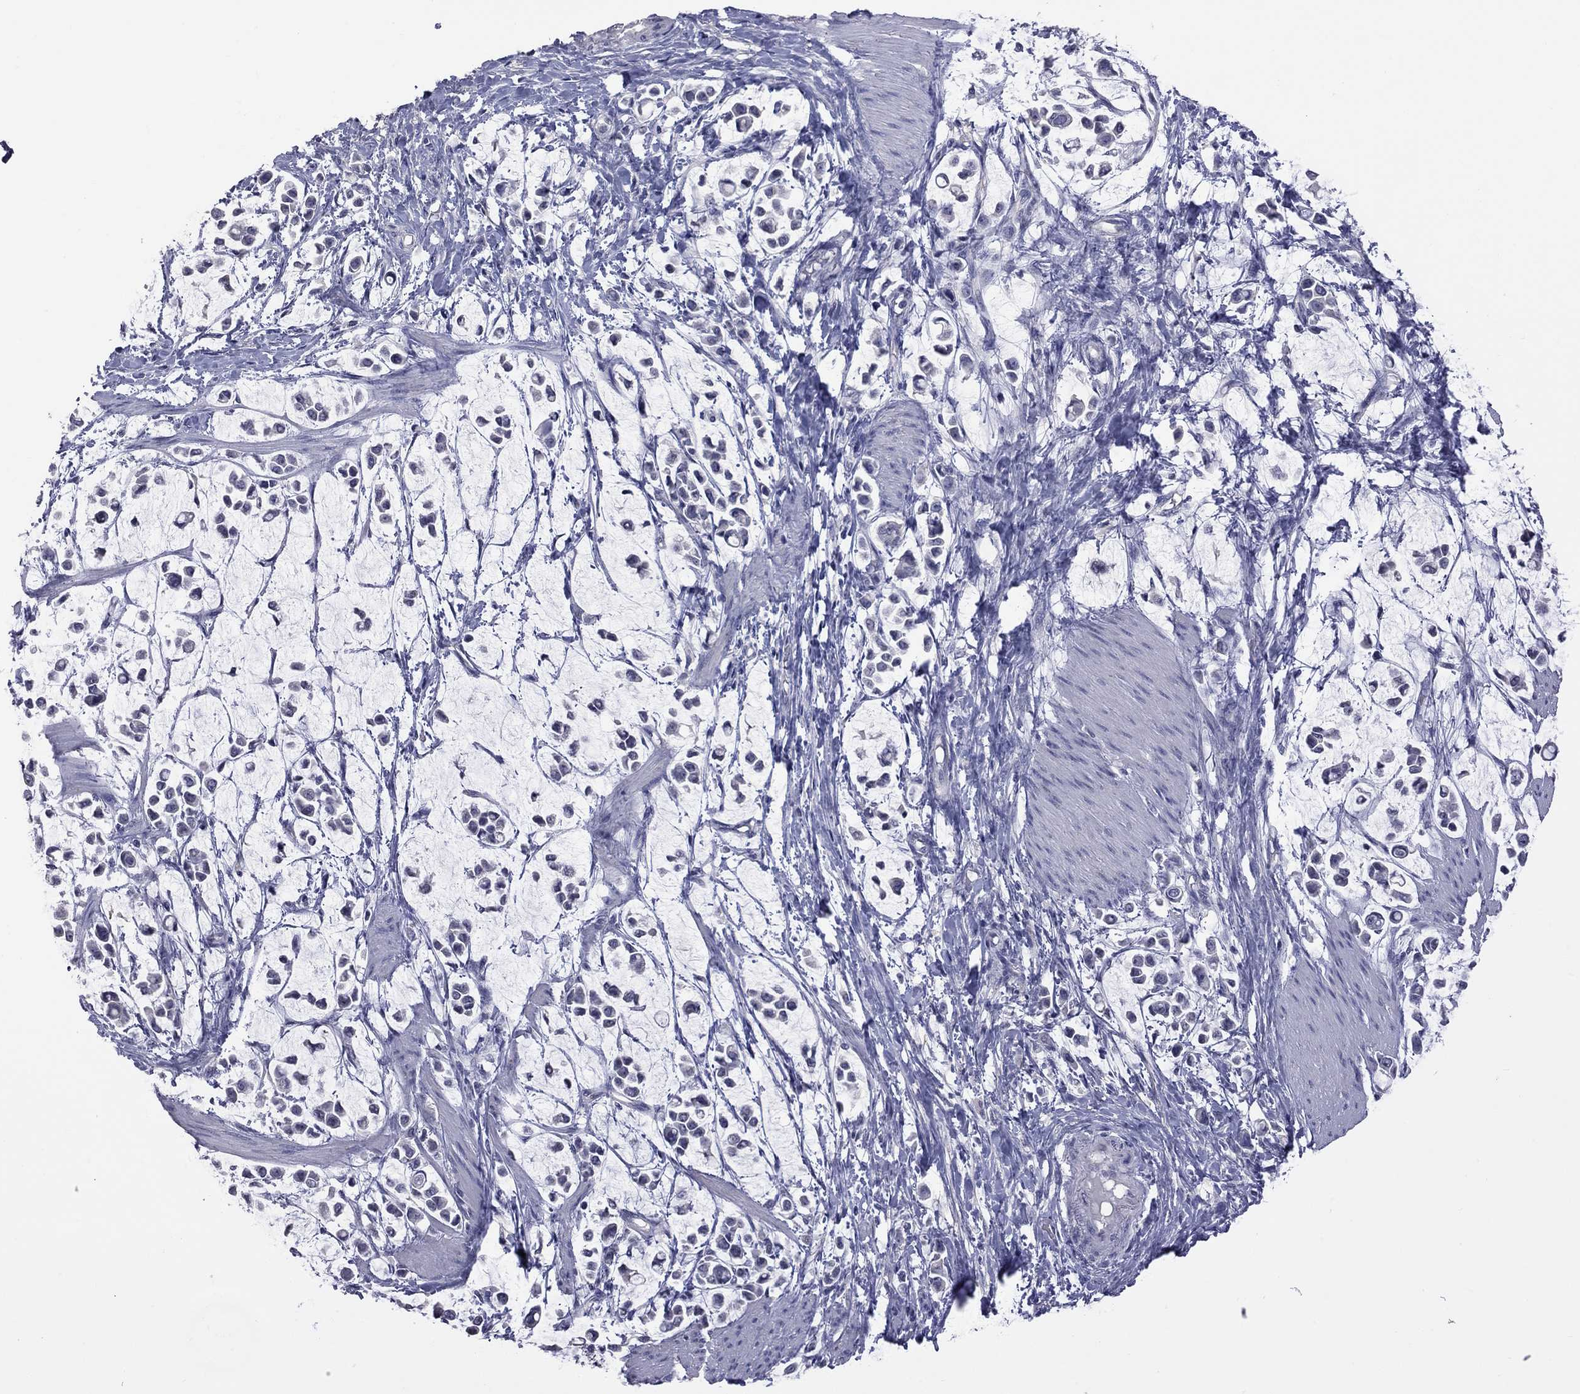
{"staining": {"intensity": "negative", "quantity": "none", "location": "none"}, "tissue": "stomach cancer", "cell_type": "Tumor cells", "image_type": "cancer", "snomed": [{"axis": "morphology", "description": "Adenocarcinoma, NOS"}, {"axis": "topography", "description": "Stomach"}], "caption": "Immunohistochemistry (IHC) photomicrograph of neoplastic tissue: stomach cancer (adenocarcinoma) stained with DAB demonstrates no significant protein staining in tumor cells. (DAB immunohistochemistry, high magnification).", "gene": "HYLS1", "patient": {"sex": "male", "age": 82}}